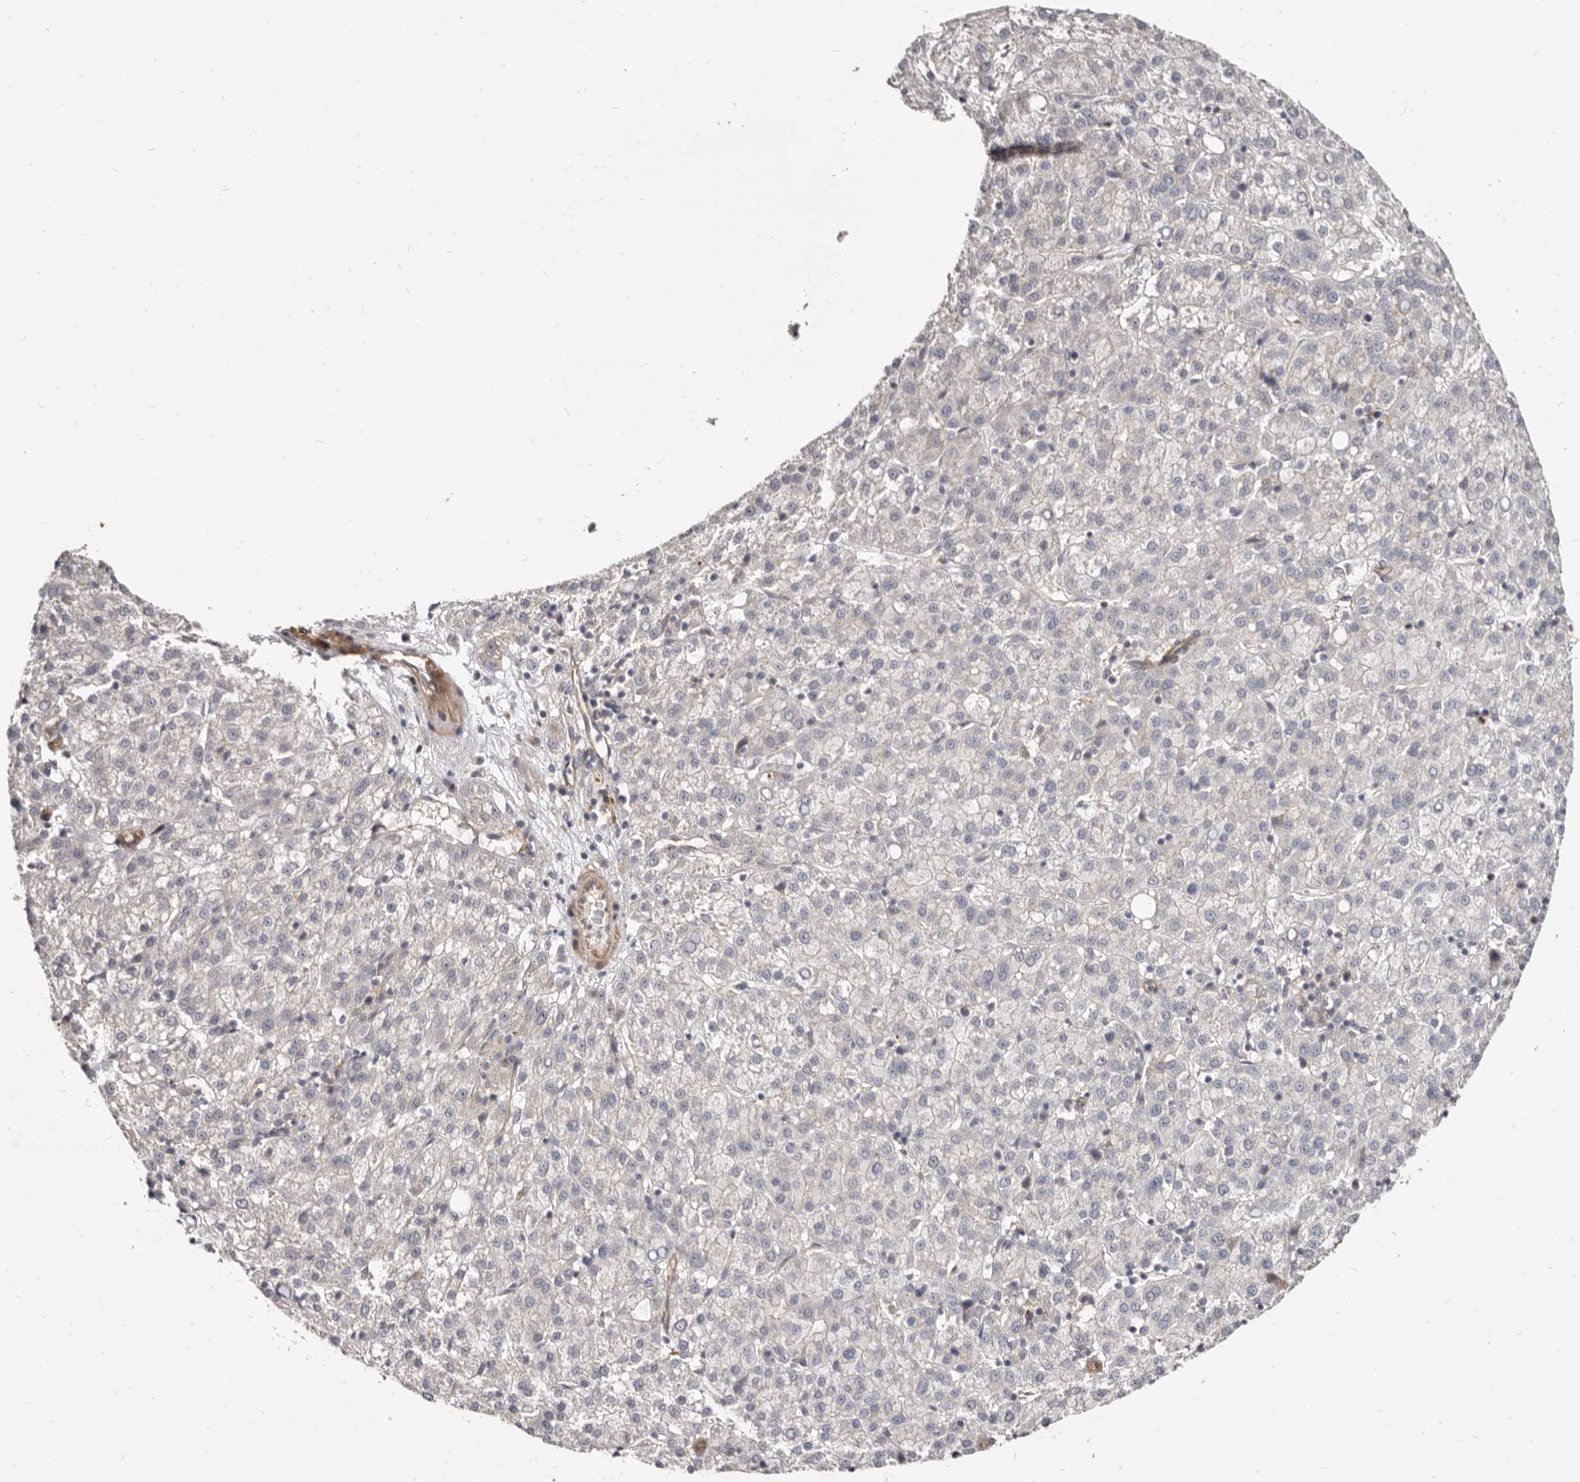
{"staining": {"intensity": "negative", "quantity": "none", "location": "none"}, "tissue": "liver cancer", "cell_type": "Tumor cells", "image_type": "cancer", "snomed": [{"axis": "morphology", "description": "Carcinoma, Hepatocellular, NOS"}, {"axis": "topography", "description": "Liver"}], "caption": "Immunohistochemistry (IHC) histopathology image of hepatocellular carcinoma (liver) stained for a protein (brown), which demonstrates no expression in tumor cells. (DAB (3,3'-diaminobenzidine) IHC, high magnification).", "gene": "GPATCH4", "patient": {"sex": "female", "age": 58}}